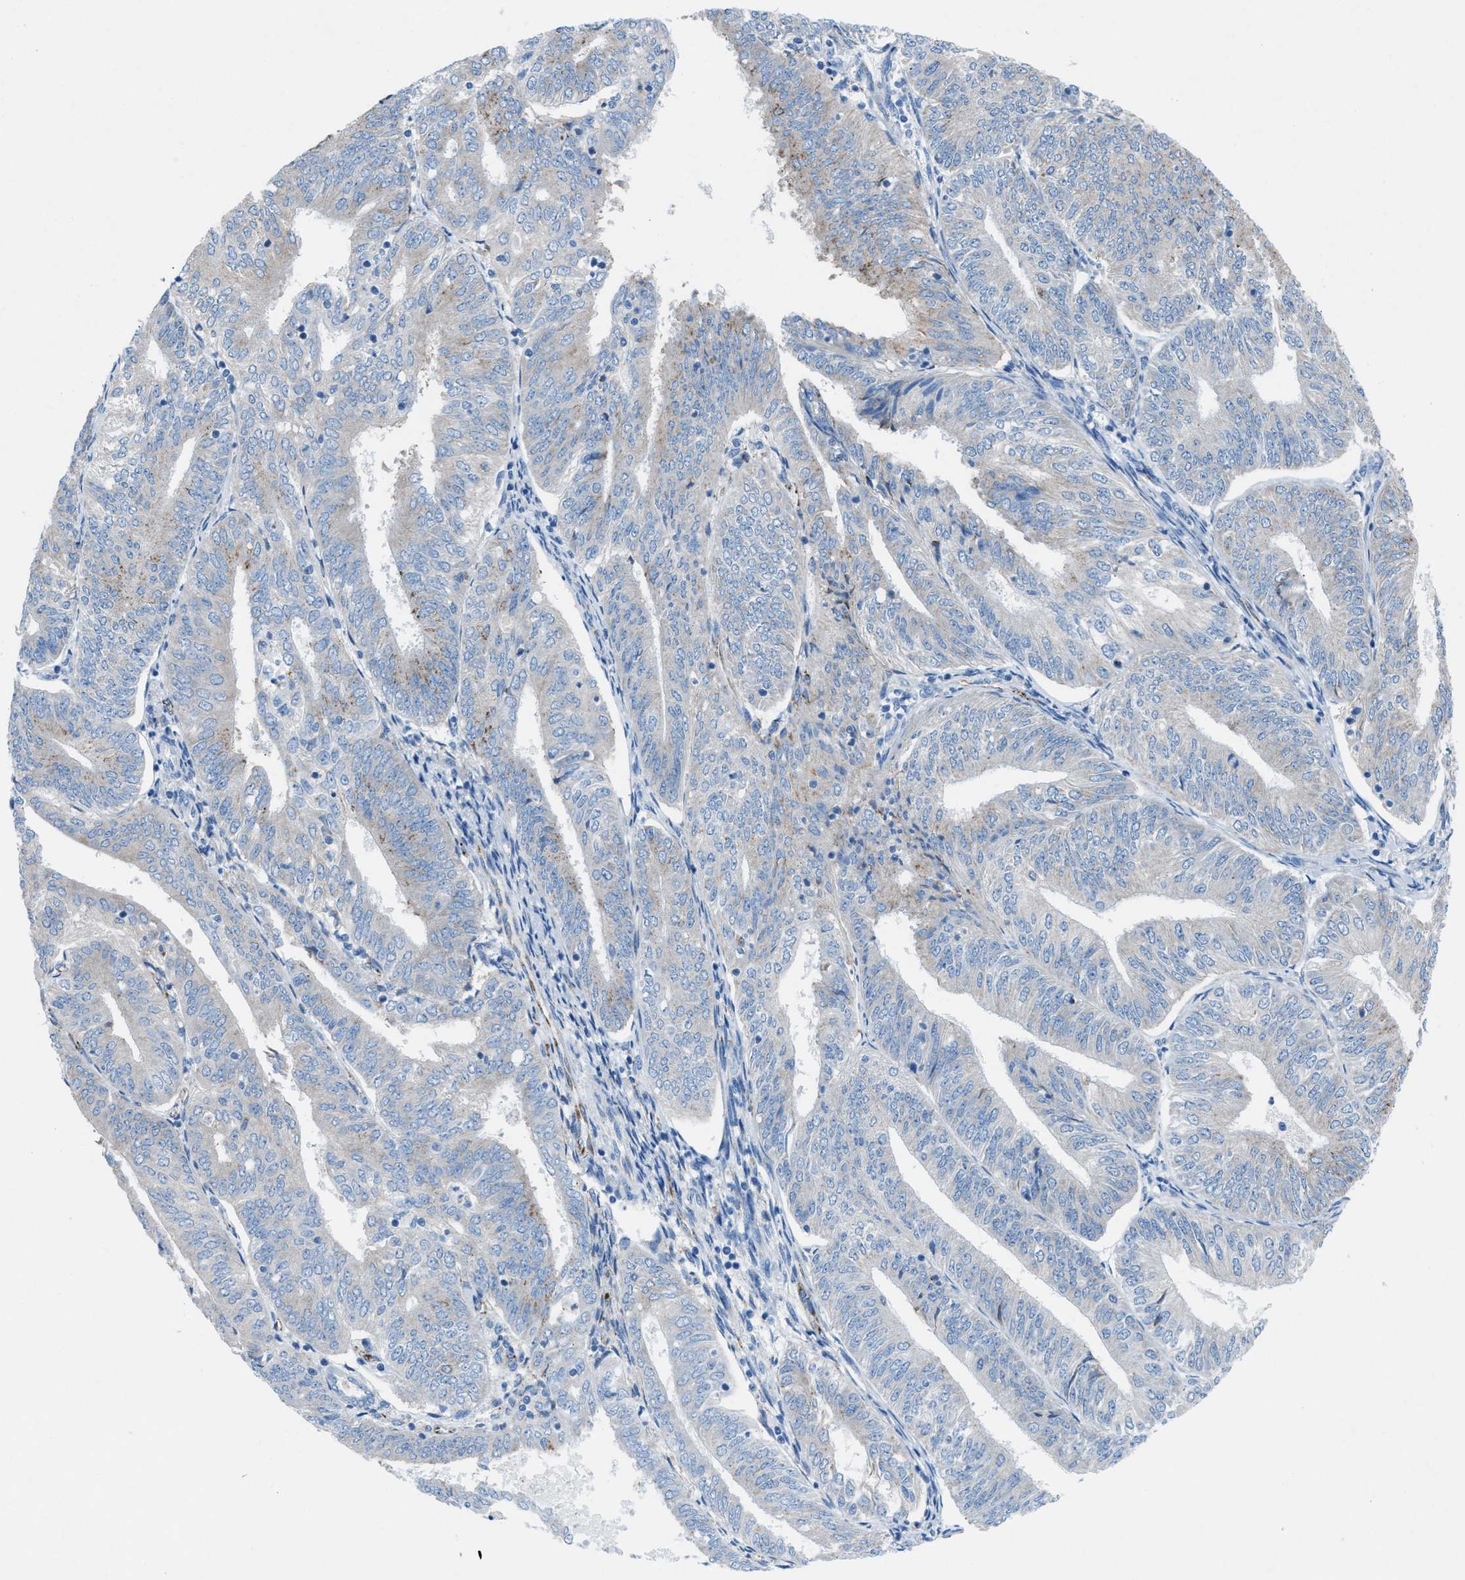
{"staining": {"intensity": "weak", "quantity": "<25%", "location": "cytoplasmic/membranous"}, "tissue": "endometrial cancer", "cell_type": "Tumor cells", "image_type": "cancer", "snomed": [{"axis": "morphology", "description": "Adenocarcinoma, NOS"}, {"axis": "topography", "description": "Endometrium"}], "caption": "Tumor cells show no significant protein expression in endometrial cancer.", "gene": "CD1B", "patient": {"sex": "female", "age": 58}}